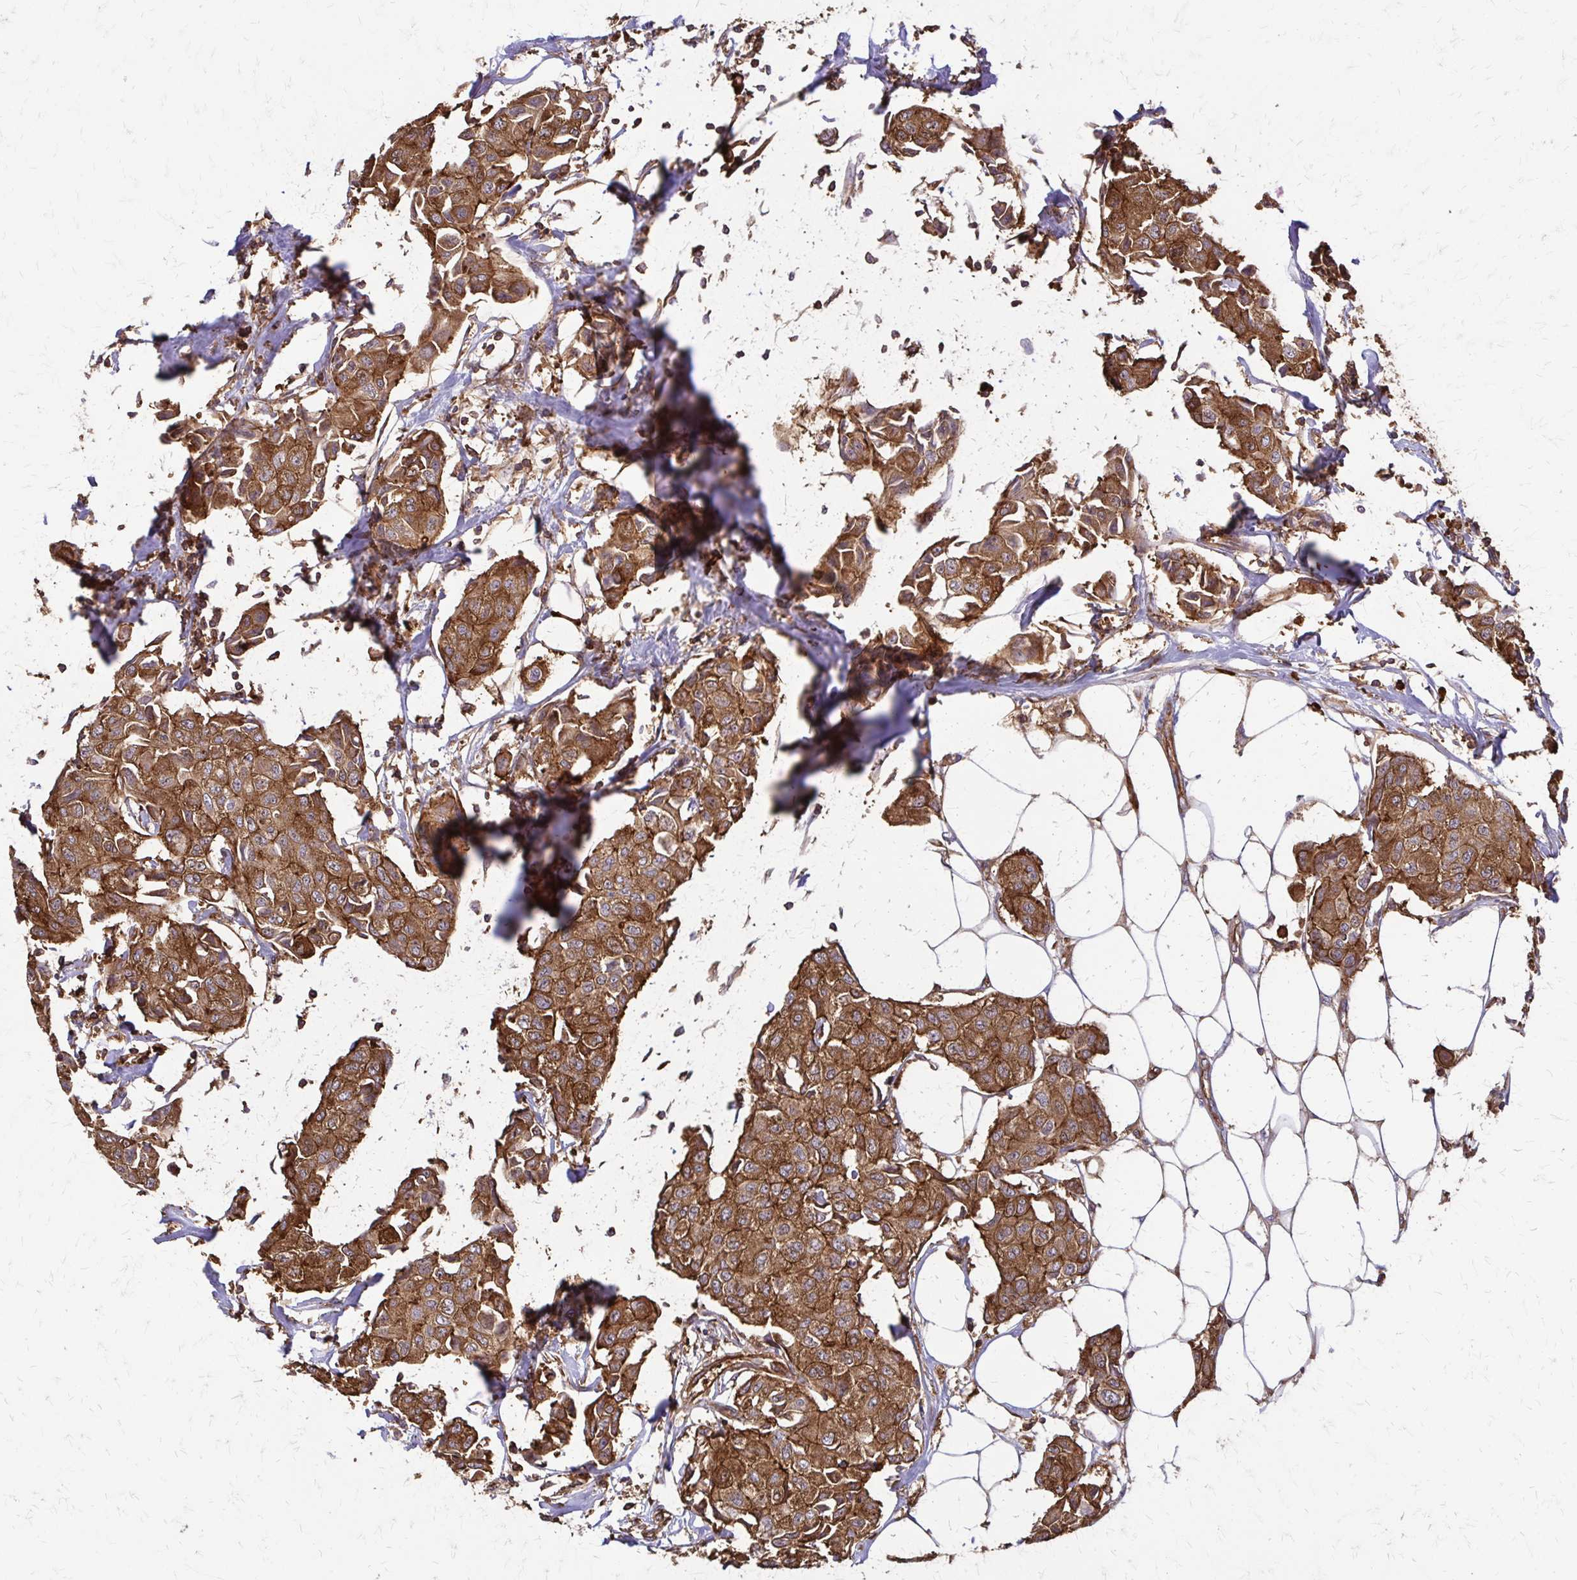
{"staining": {"intensity": "strong", "quantity": ">75%", "location": "cytoplasmic/membranous"}, "tissue": "breast cancer", "cell_type": "Tumor cells", "image_type": "cancer", "snomed": [{"axis": "morphology", "description": "Duct carcinoma"}, {"axis": "topography", "description": "Breast"}, {"axis": "topography", "description": "Lymph node"}], "caption": "Brown immunohistochemical staining in breast cancer (invasive ductal carcinoma) exhibits strong cytoplasmic/membranous positivity in approximately >75% of tumor cells.", "gene": "EEF2", "patient": {"sex": "female", "age": 80}}